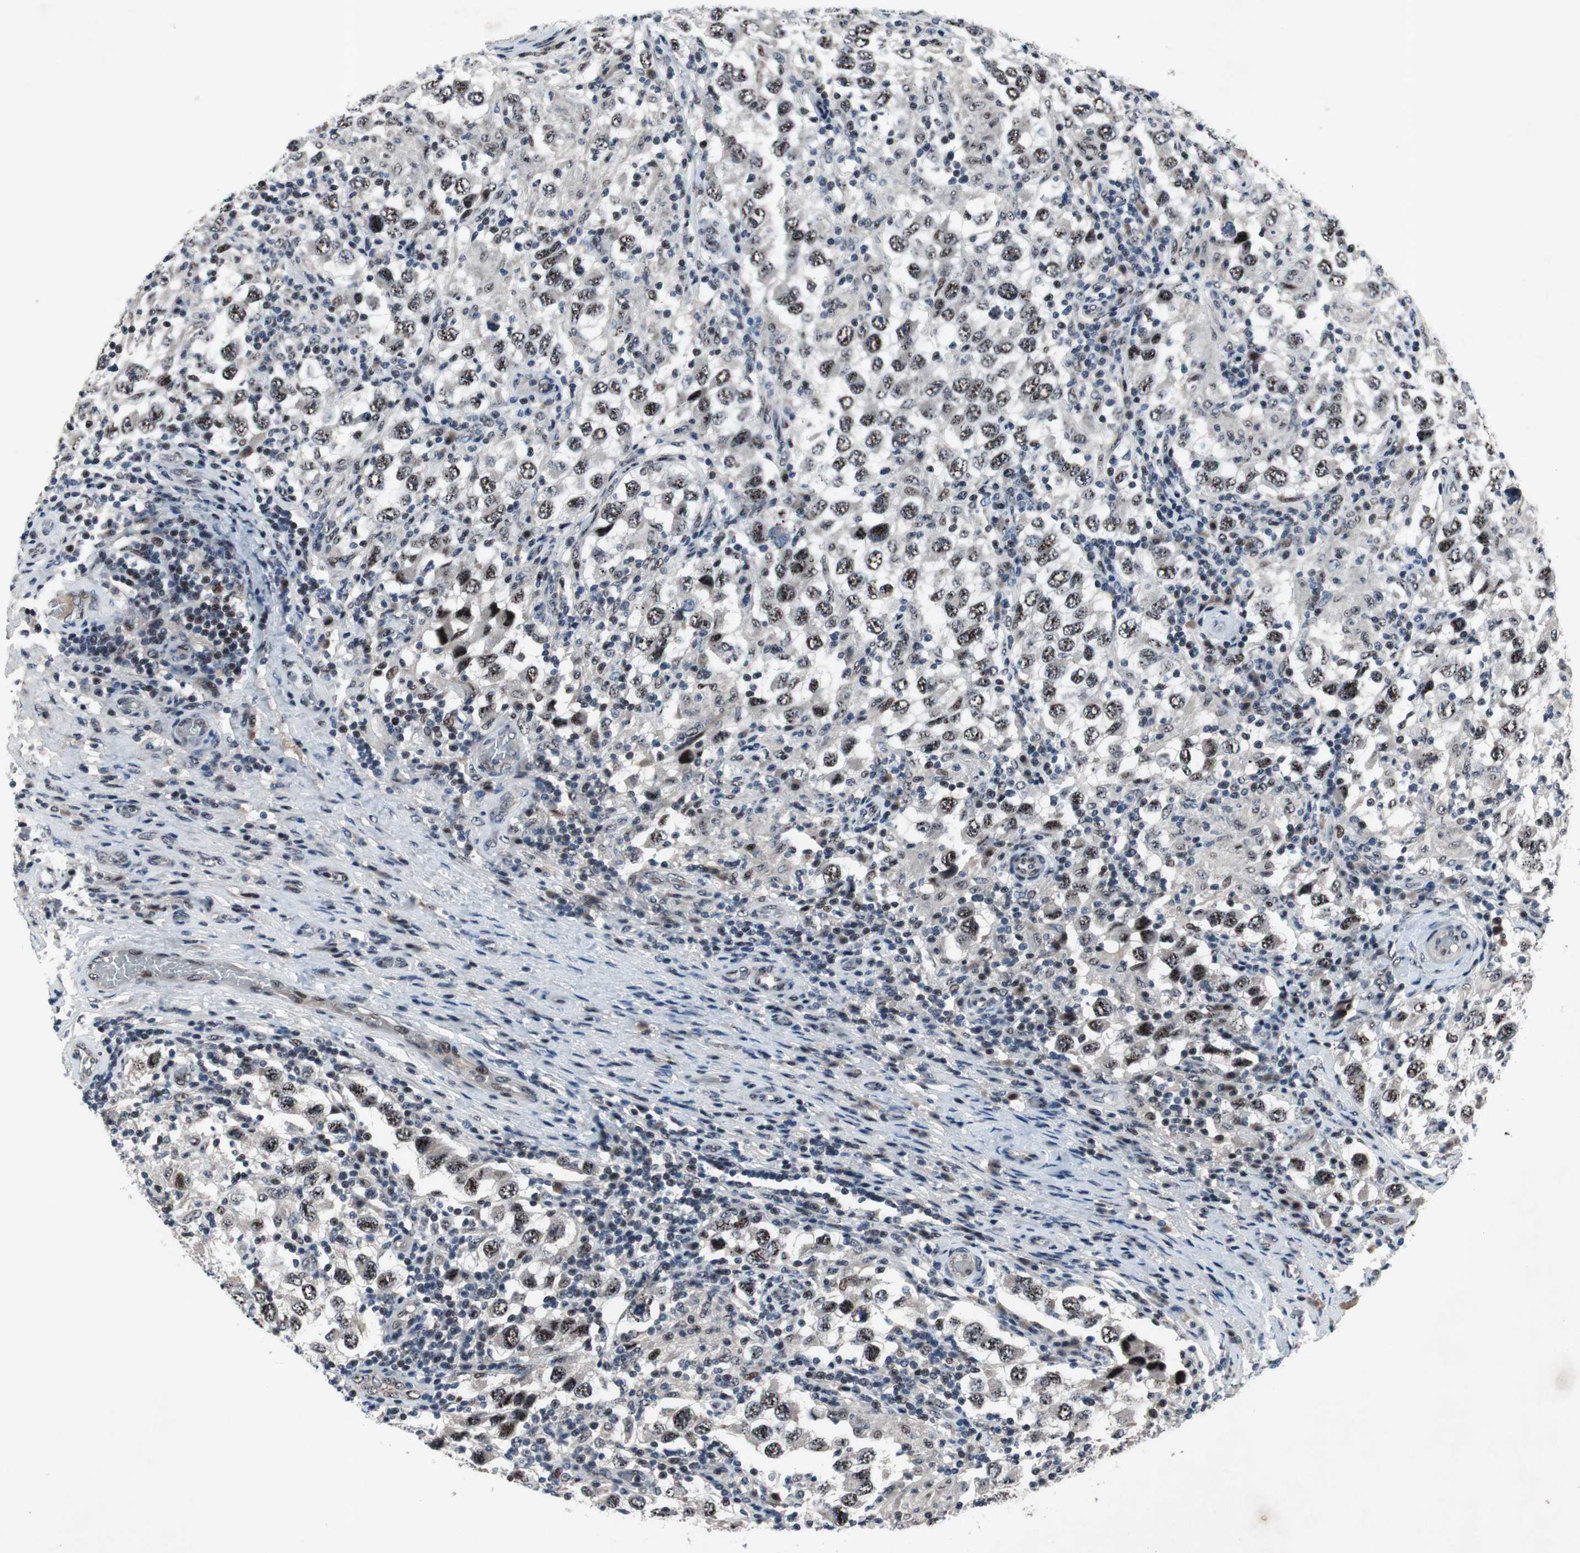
{"staining": {"intensity": "weak", "quantity": ">75%", "location": "nuclear"}, "tissue": "testis cancer", "cell_type": "Tumor cells", "image_type": "cancer", "snomed": [{"axis": "morphology", "description": "Carcinoma, Embryonal, NOS"}, {"axis": "topography", "description": "Testis"}], "caption": "DAB (3,3'-diaminobenzidine) immunohistochemical staining of testis cancer (embryonal carcinoma) shows weak nuclear protein positivity in about >75% of tumor cells.", "gene": "SOX7", "patient": {"sex": "male", "age": 21}}